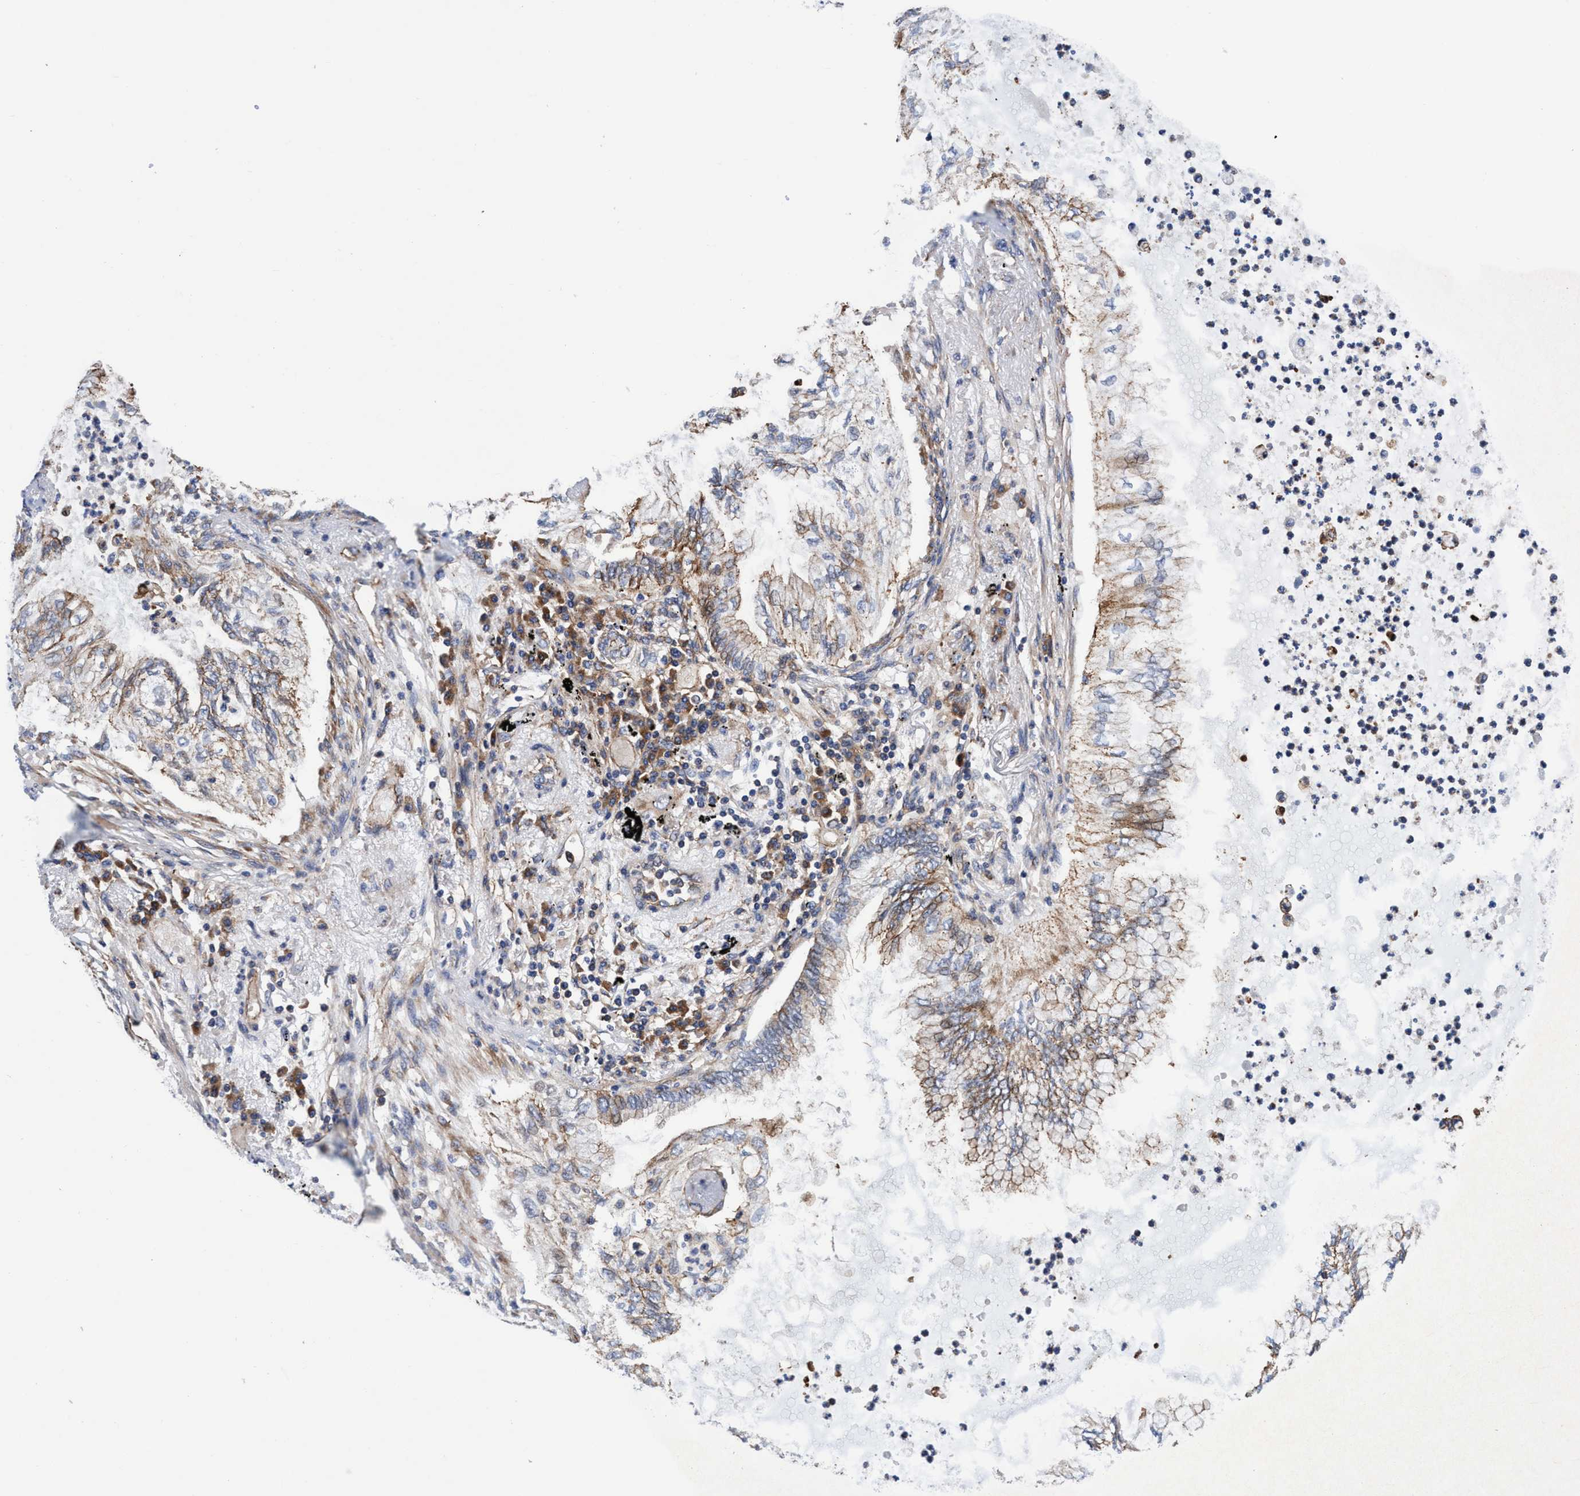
{"staining": {"intensity": "weak", "quantity": "25%-75%", "location": "cytoplasmic/membranous"}, "tissue": "lung cancer", "cell_type": "Tumor cells", "image_type": "cancer", "snomed": [{"axis": "morphology", "description": "Normal tissue, NOS"}, {"axis": "morphology", "description": "Adenocarcinoma, NOS"}, {"axis": "topography", "description": "Bronchus"}, {"axis": "topography", "description": "Lung"}], "caption": "This photomicrograph reveals IHC staining of human lung cancer, with low weak cytoplasmic/membranous positivity in approximately 25%-75% of tumor cells.", "gene": "MCM3AP", "patient": {"sex": "female", "age": 70}}